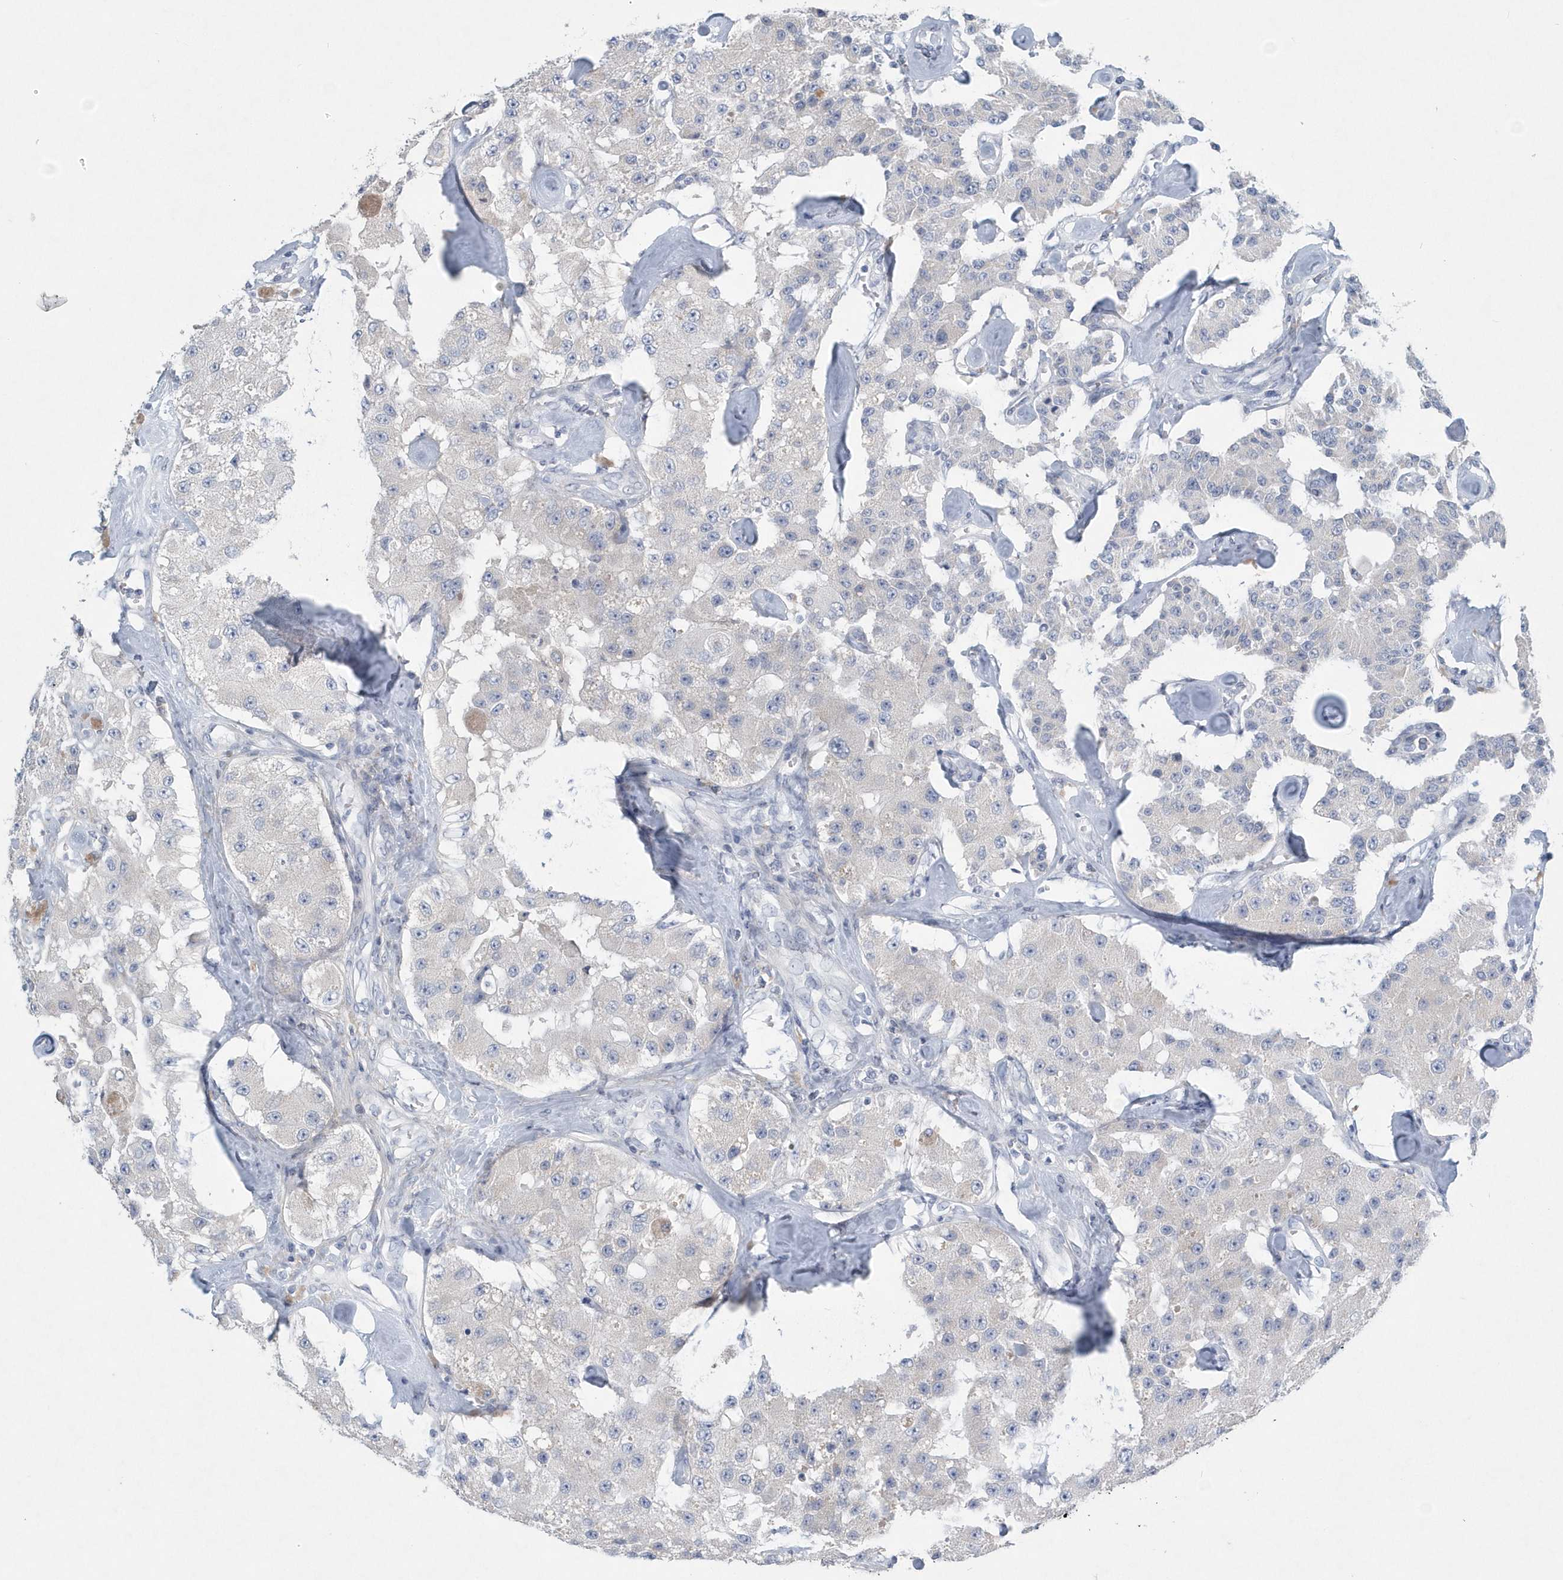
{"staining": {"intensity": "negative", "quantity": "none", "location": "none"}, "tissue": "carcinoid", "cell_type": "Tumor cells", "image_type": "cancer", "snomed": [{"axis": "morphology", "description": "Carcinoid, malignant, NOS"}, {"axis": "topography", "description": "Pancreas"}], "caption": "The histopathology image reveals no staining of tumor cells in carcinoid.", "gene": "SPATA18", "patient": {"sex": "male", "age": 41}}